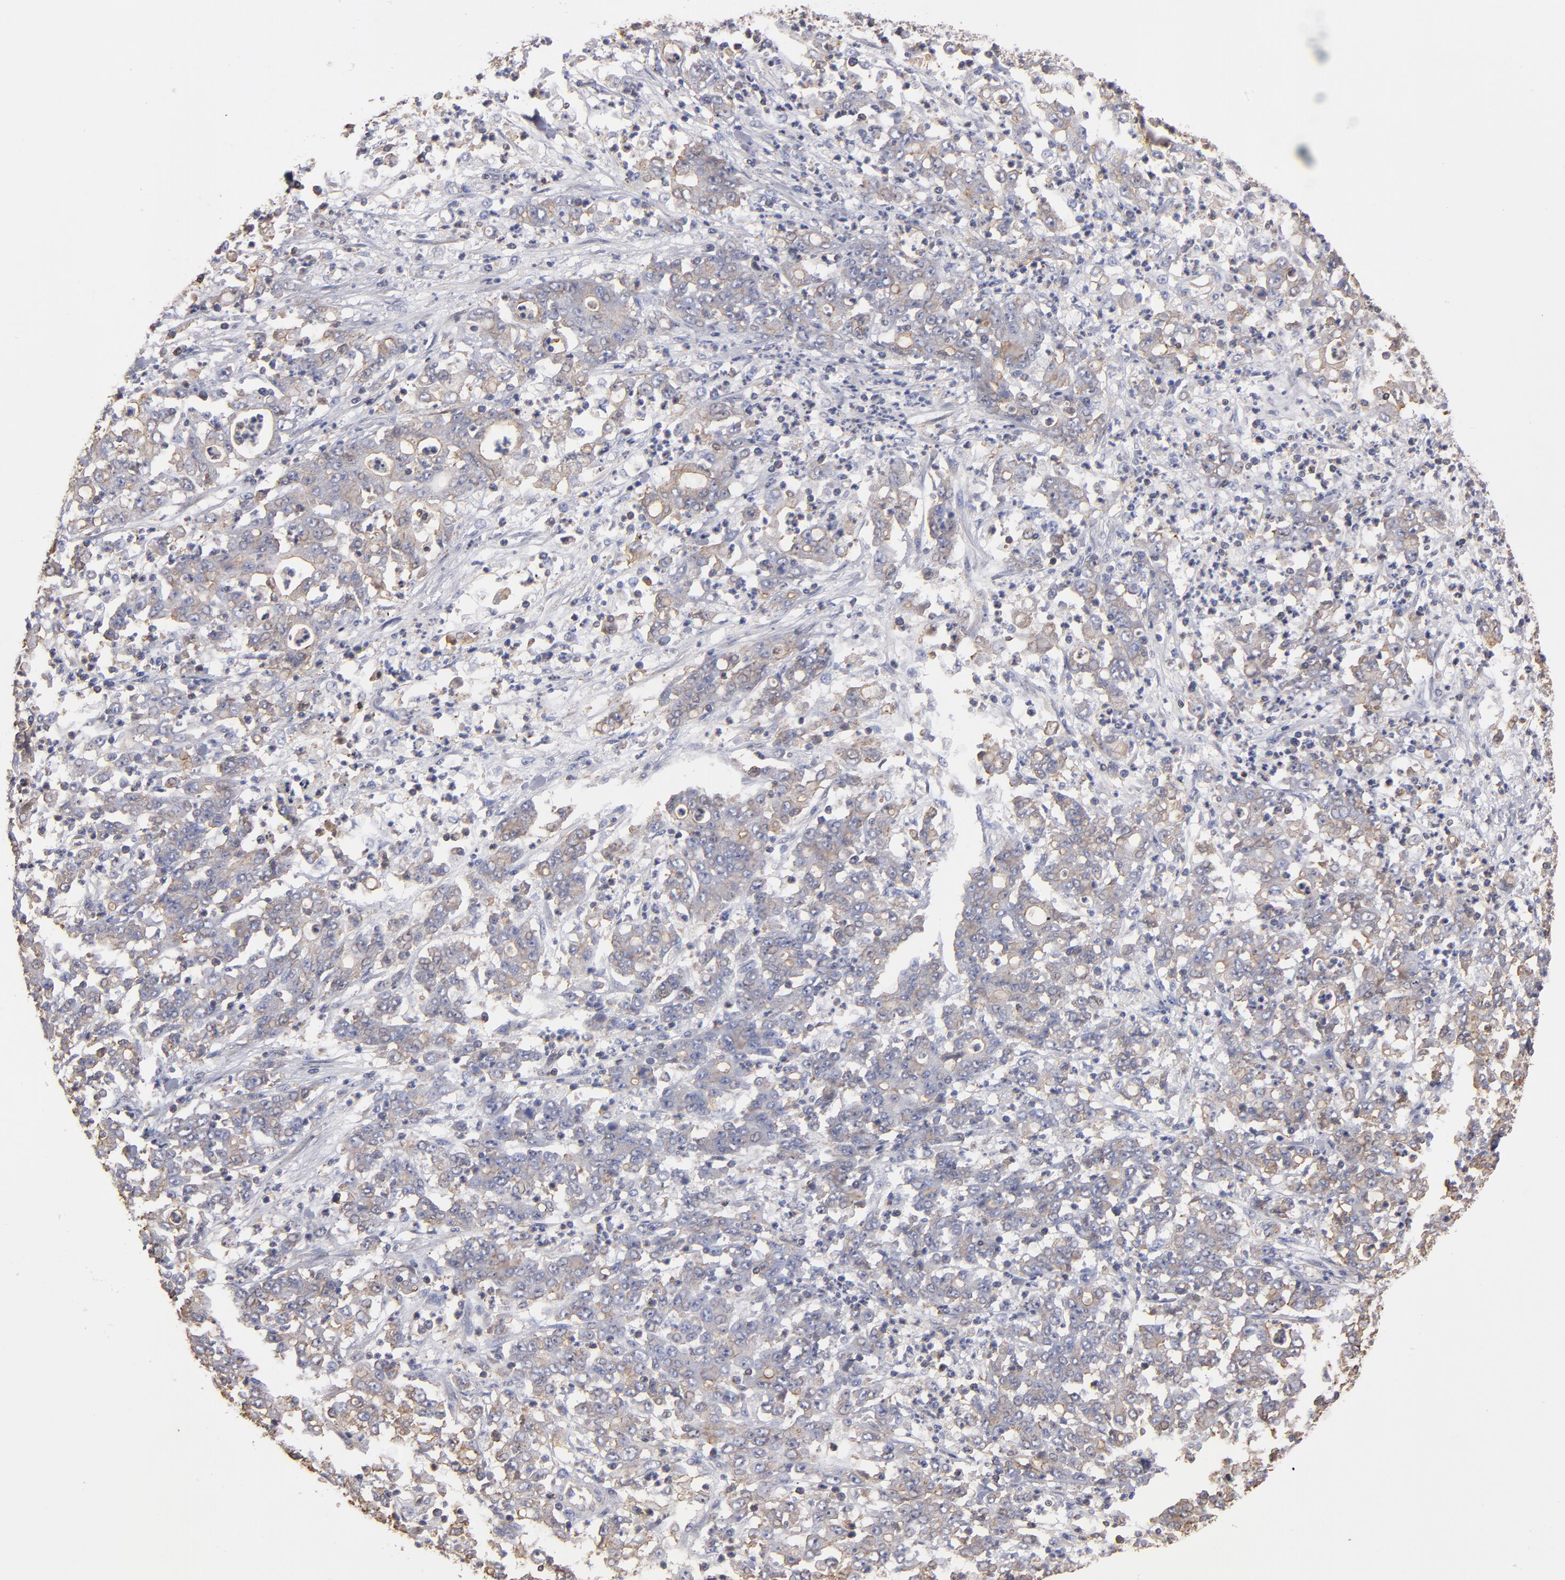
{"staining": {"intensity": "weak", "quantity": "25%-75%", "location": "cytoplasmic/membranous"}, "tissue": "stomach cancer", "cell_type": "Tumor cells", "image_type": "cancer", "snomed": [{"axis": "morphology", "description": "Adenocarcinoma, NOS"}, {"axis": "topography", "description": "Stomach, lower"}], "caption": "Immunohistochemistry (IHC) image of stomach cancer stained for a protein (brown), which reveals low levels of weak cytoplasmic/membranous staining in about 25%-75% of tumor cells.", "gene": "ESYT2", "patient": {"sex": "female", "age": 71}}